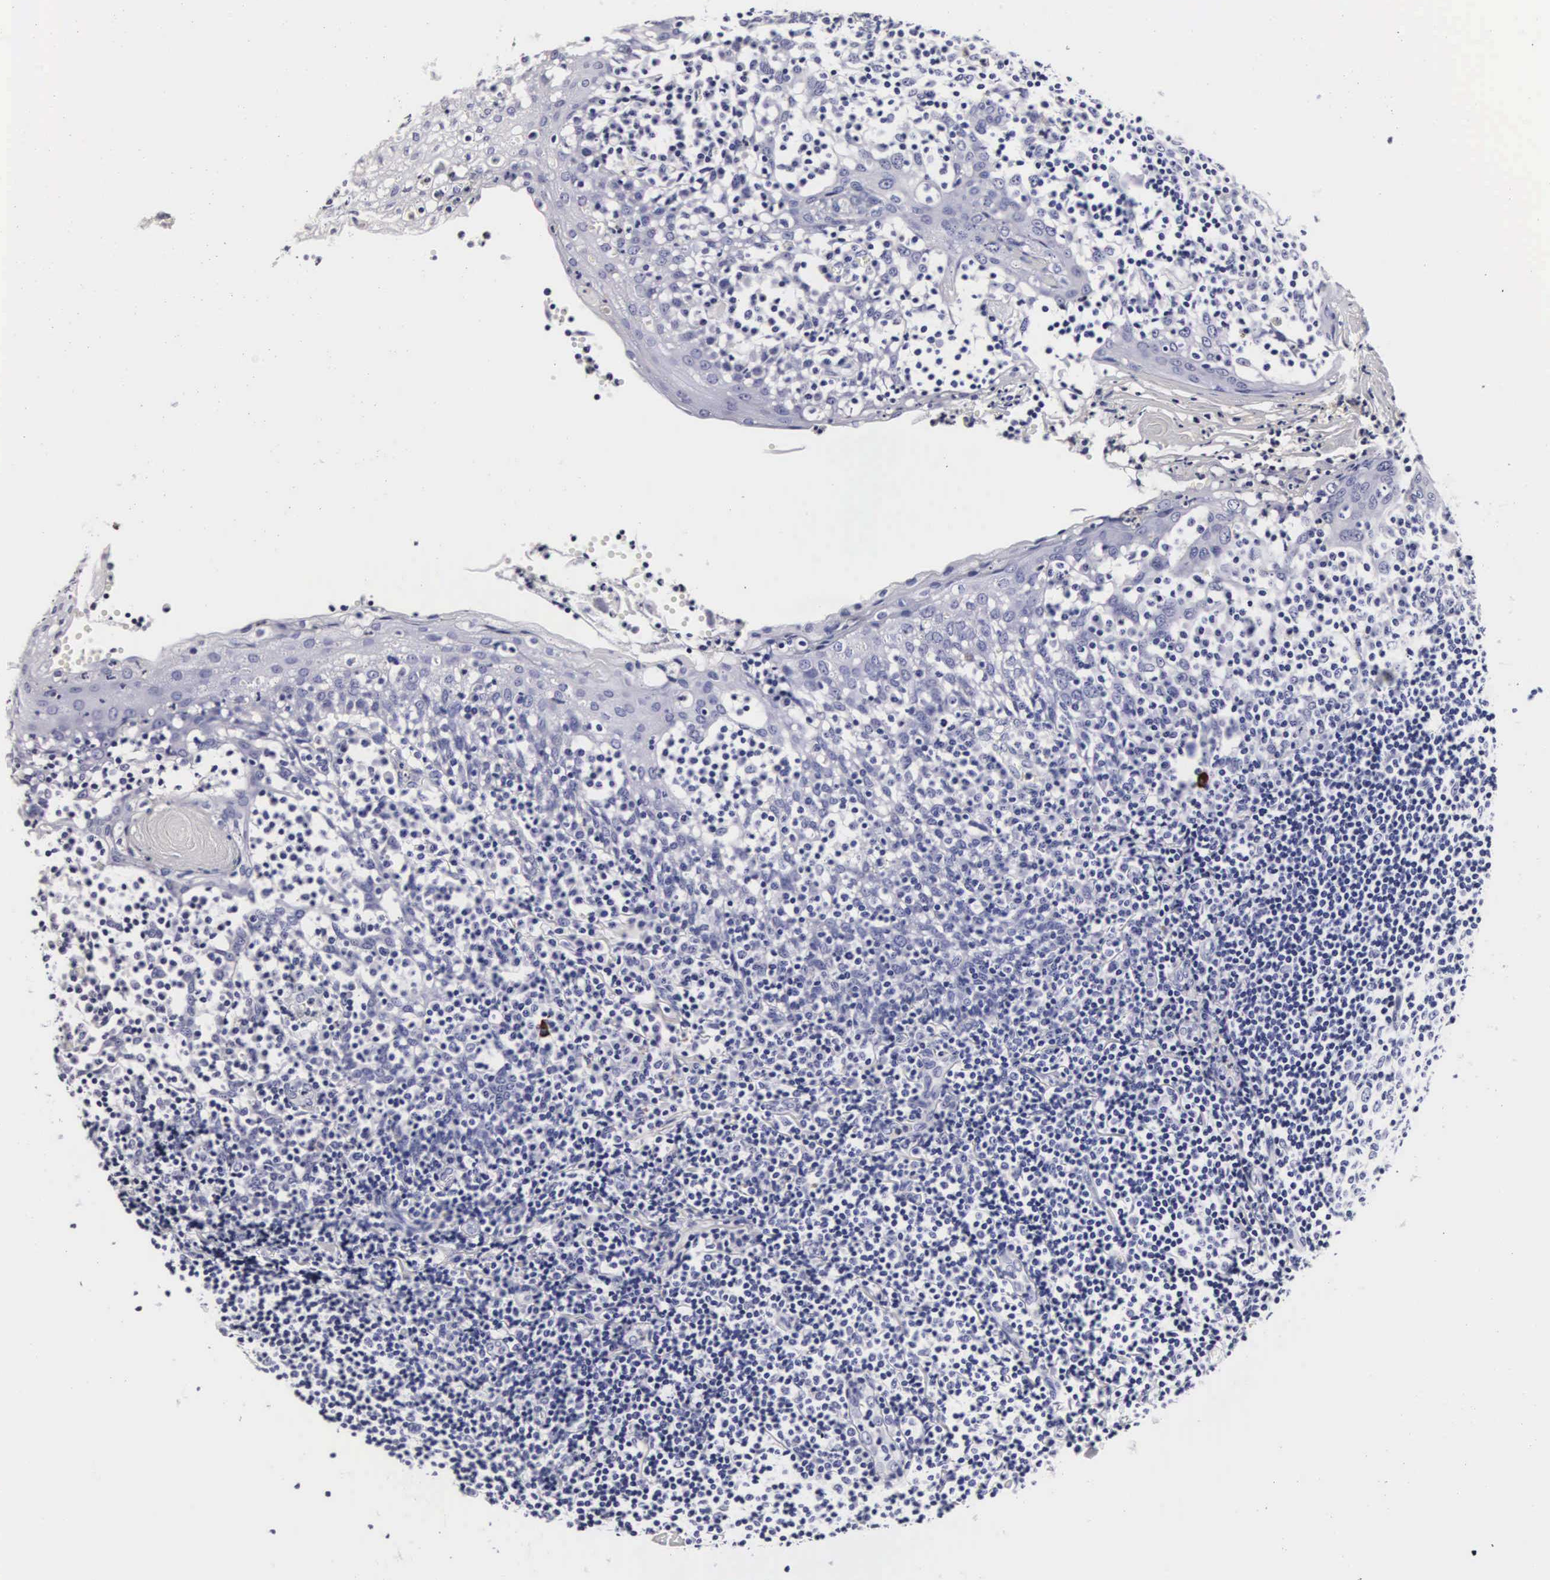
{"staining": {"intensity": "negative", "quantity": "none", "location": "none"}, "tissue": "tonsil", "cell_type": "Germinal center cells", "image_type": "normal", "snomed": [{"axis": "morphology", "description": "Normal tissue, NOS"}, {"axis": "topography", "description": "Tonsil"}], "caption": "IHC of unremarkable human tonsil reveals no positivity in germinal center cells.", "gene": "RNASE6", "patient": {"sex": "female", "age": 41}}